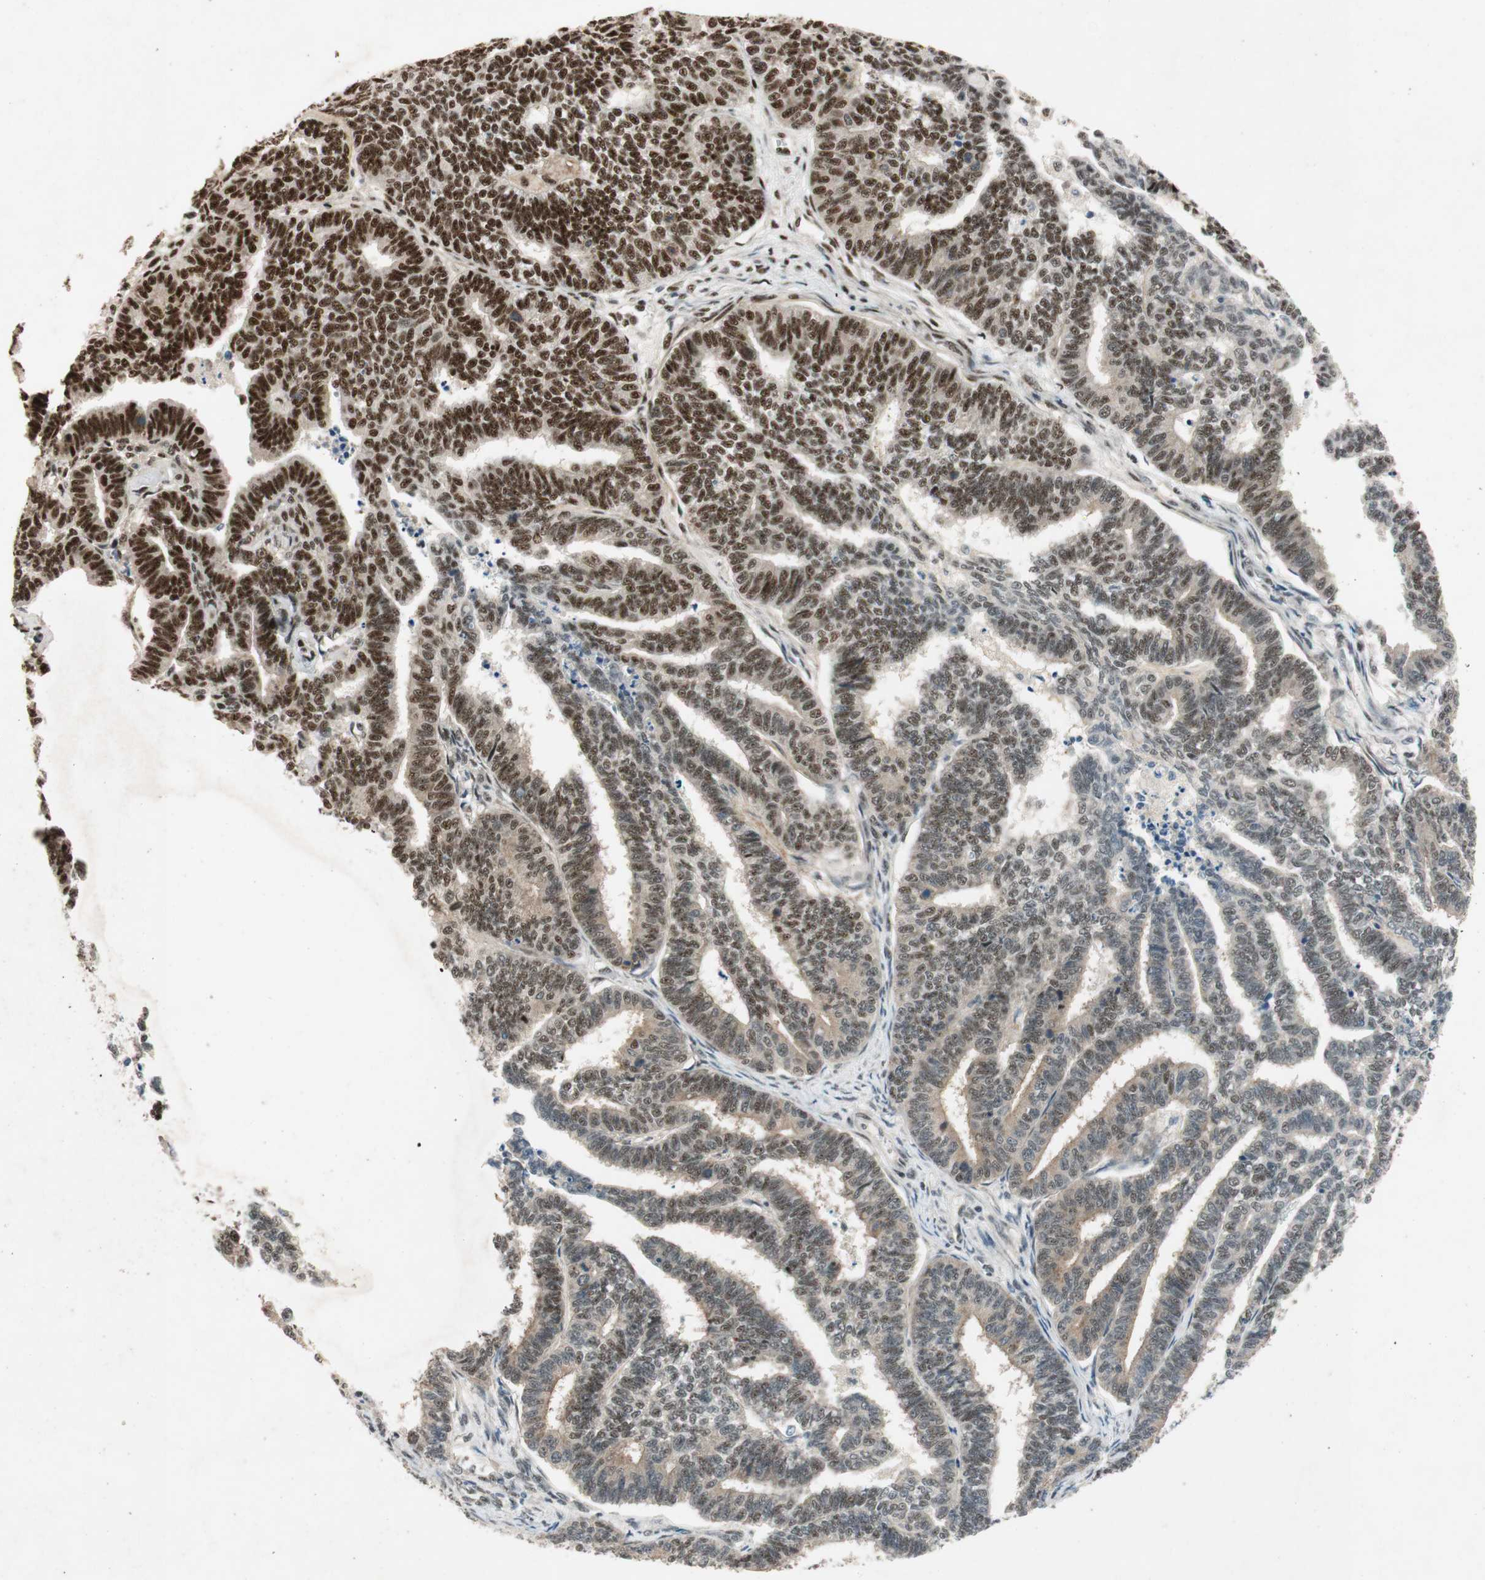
{"staining": {"intensity": "strong", "quantity": "<25%", "location": "nuclear"}, "tissue": "endometrial cancer", "cell_type": "Tumor cells", "image_type": "cancer", "snomed": [{"axis": "morphology", "description": "Adenocarcinoma, NOS"}, {"axis": "topography", "description": "Endometrium"}], "caption": "This image reveals endometrial cancer stained with immunohistochemistry (IHC) to label a protein in brown. The nuclear of tumor cells show strong positivity for the protein. Nuclei are counter-stained blue.", "gene": "NCBP3", "patient": {"sex": "female", "age": 70}}